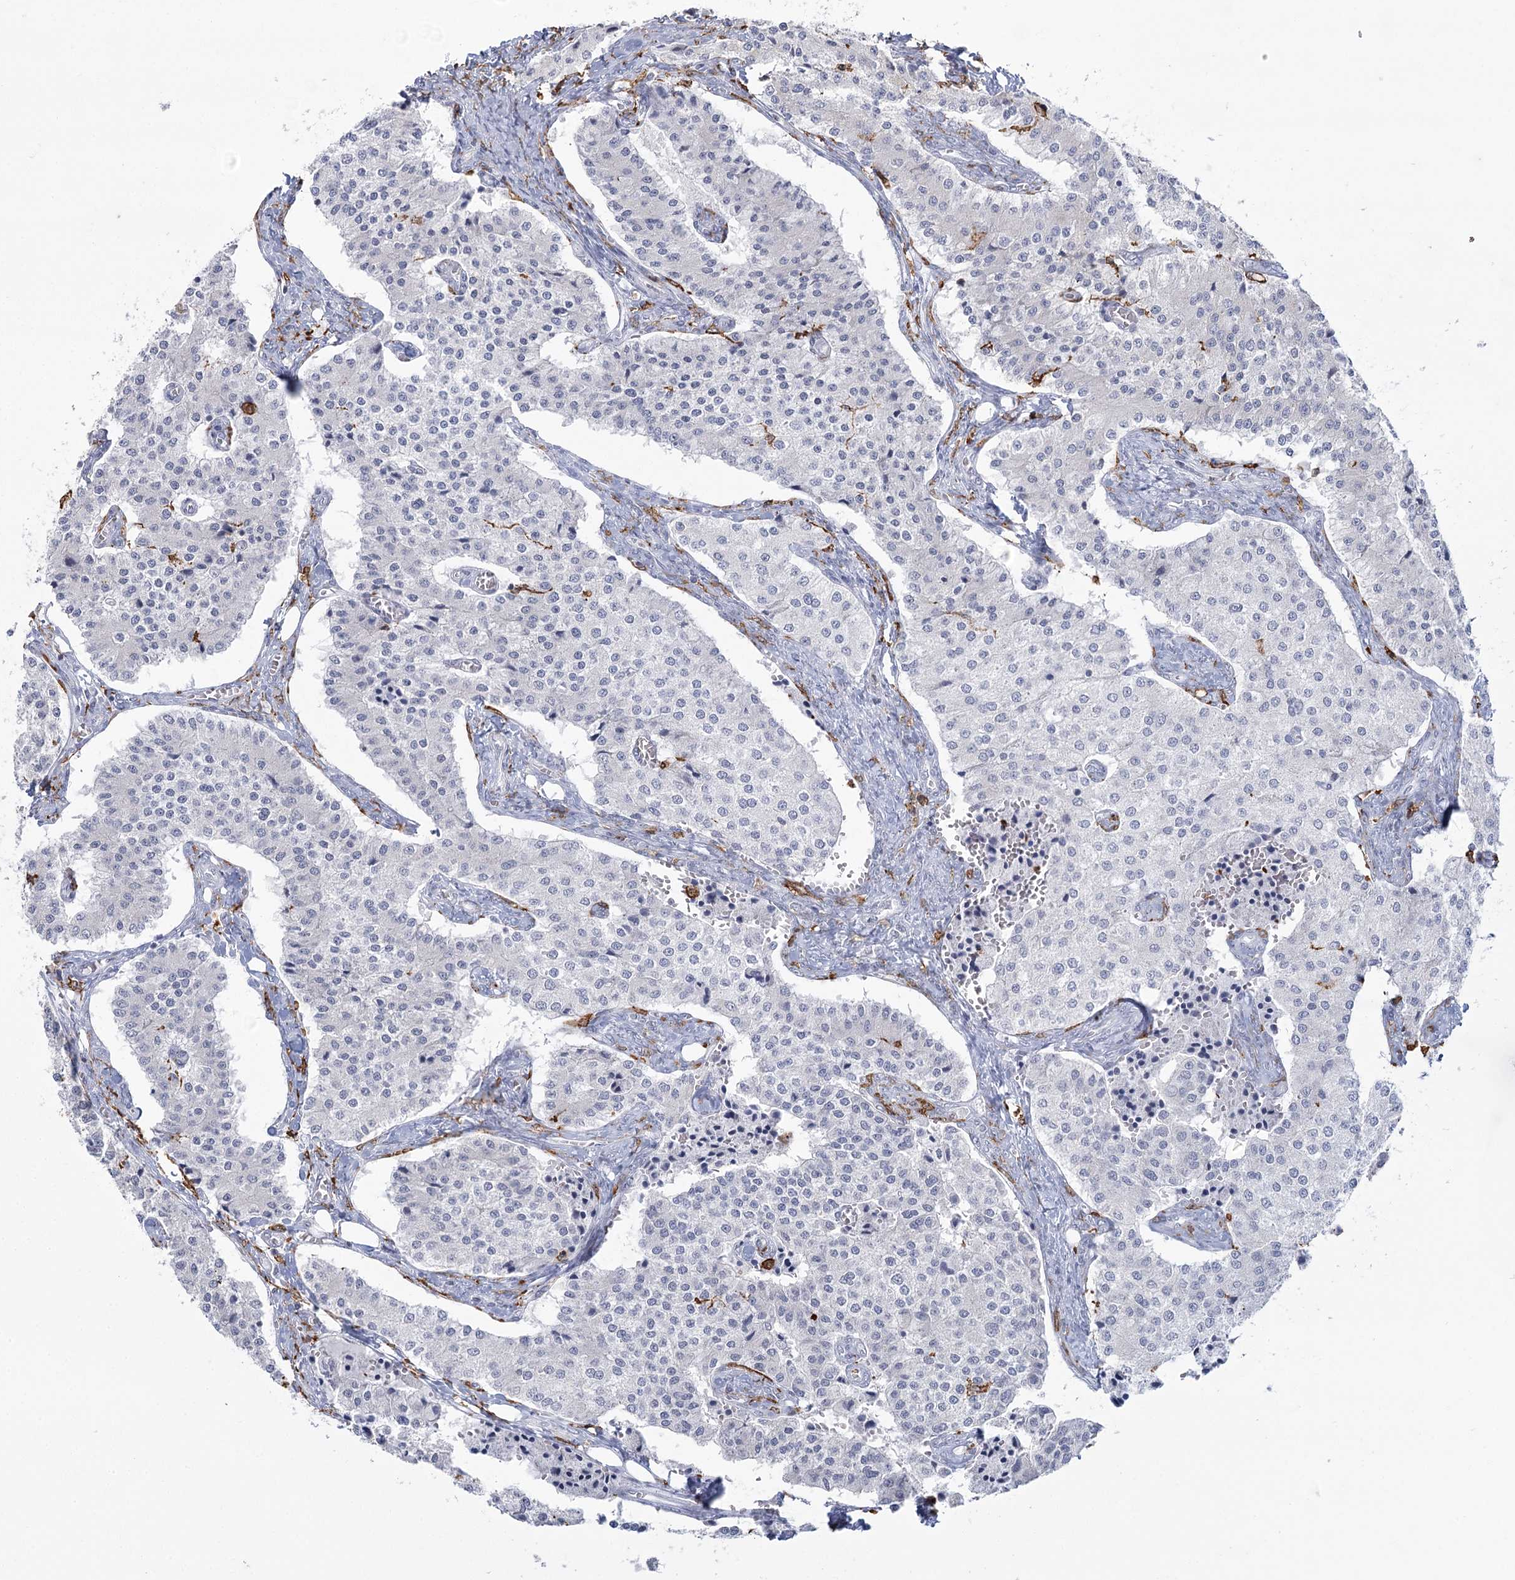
{"staining": {"intensity": "negative", "quantity": "none", "location": "none"}, "tissue": "carcinoid", "cell_type": "Tumor cells", "image_type": "cancer", "snomed": [{"axis": "morphology", "description": "Carcinoid, malignant, NOS"}, {"axis": "topography", "description": "Colon"}], "caption": "A histopathology image of human malignant carcinoid is negative for staining in tumor cells. The staining was performed using DAB (3,3'-diaminobenzidine) to visualize the protein expression in brown, while the nuclei were stained in blue with hematoxylin (Magnification: 20x).", "gene": "C11orf1", "patient": {"sex": "female", "age": 52}}